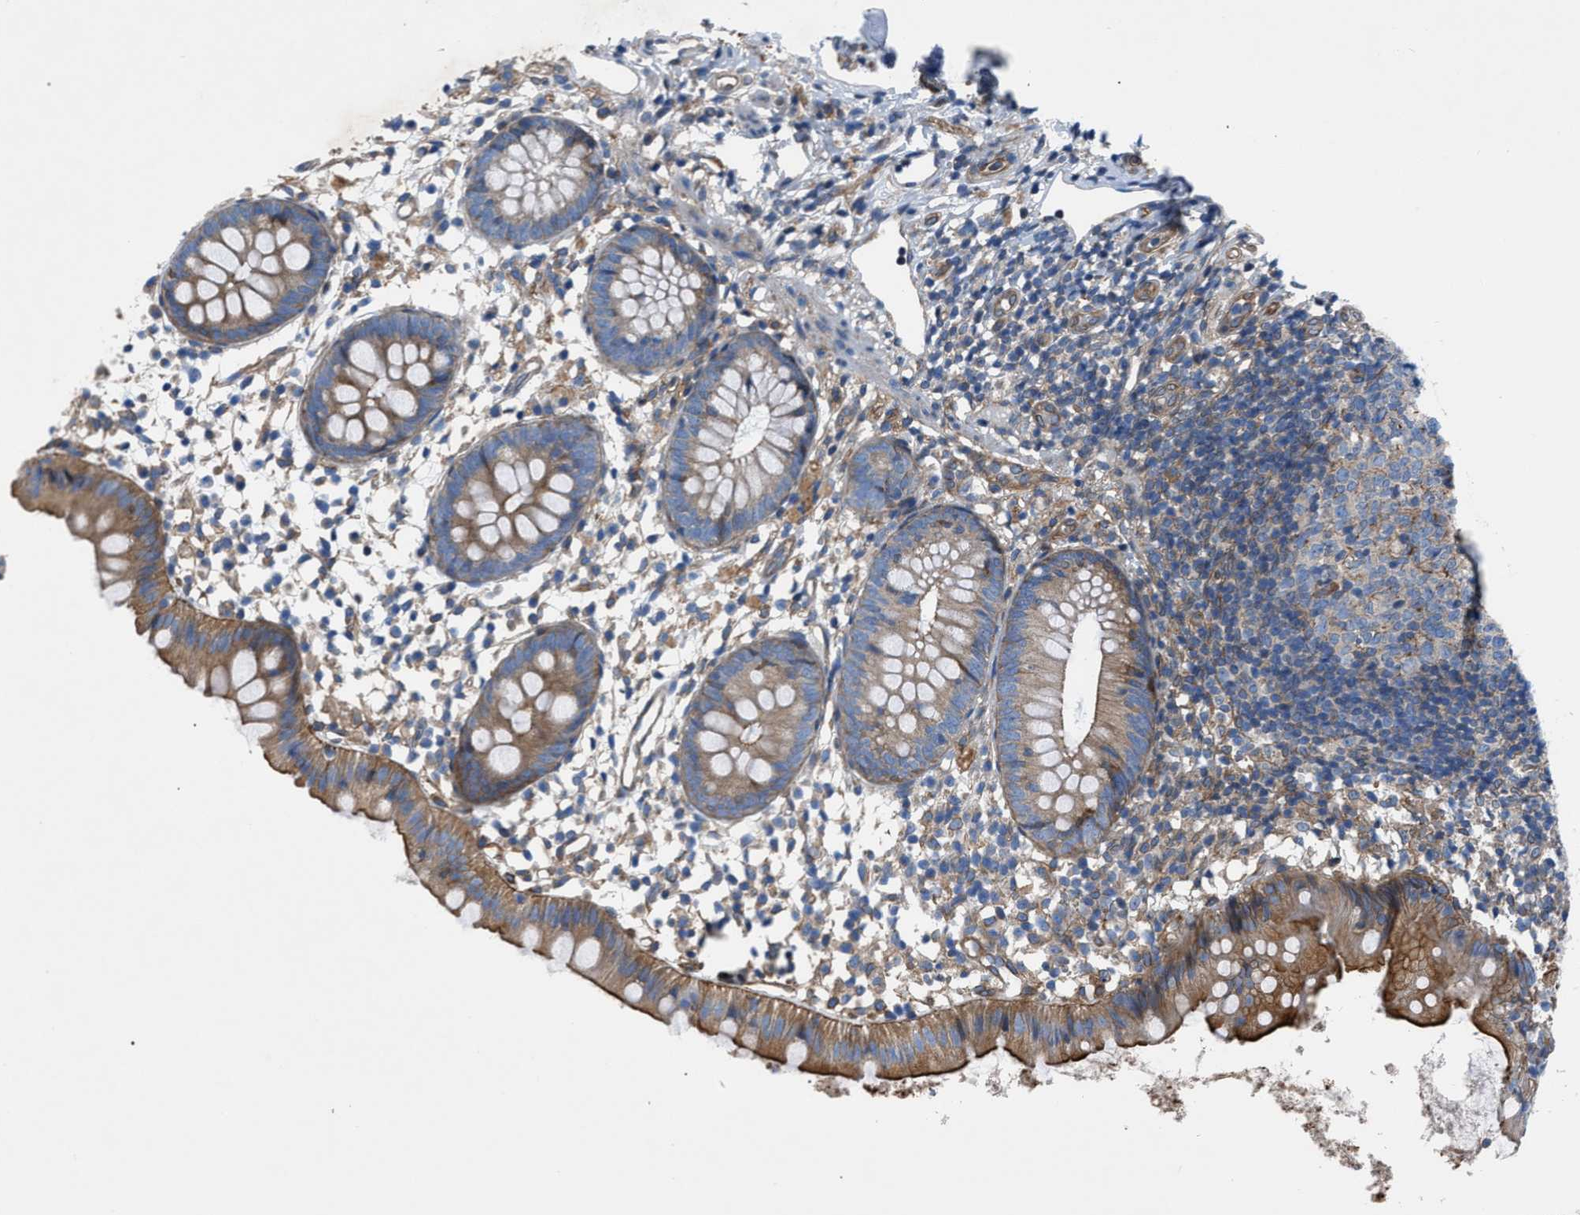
{"staining": {"intensity": "moderate", "quantity": "25%-75%", "location": "cytoplasmic/membranous"}, "tissue": "appendix", "cell_type": "Glandular cells", "image_type": "normal", "snomed": [{"axis": "morphology", "description": "Normal tissue, NOS"}, {"axis": "topography", "description": "Appendix"}], "caption": "Immunohistochemistry of normal human appendix reveals medium levels of moderate cytoplasmic/membranous staining in approximately 25%-75% of glandular cells. (DAB IHC, brown staining for protein, blue staining for nuclei).", "gene": "DMAC1", "patient": {"sex": "female", "age": 20}}